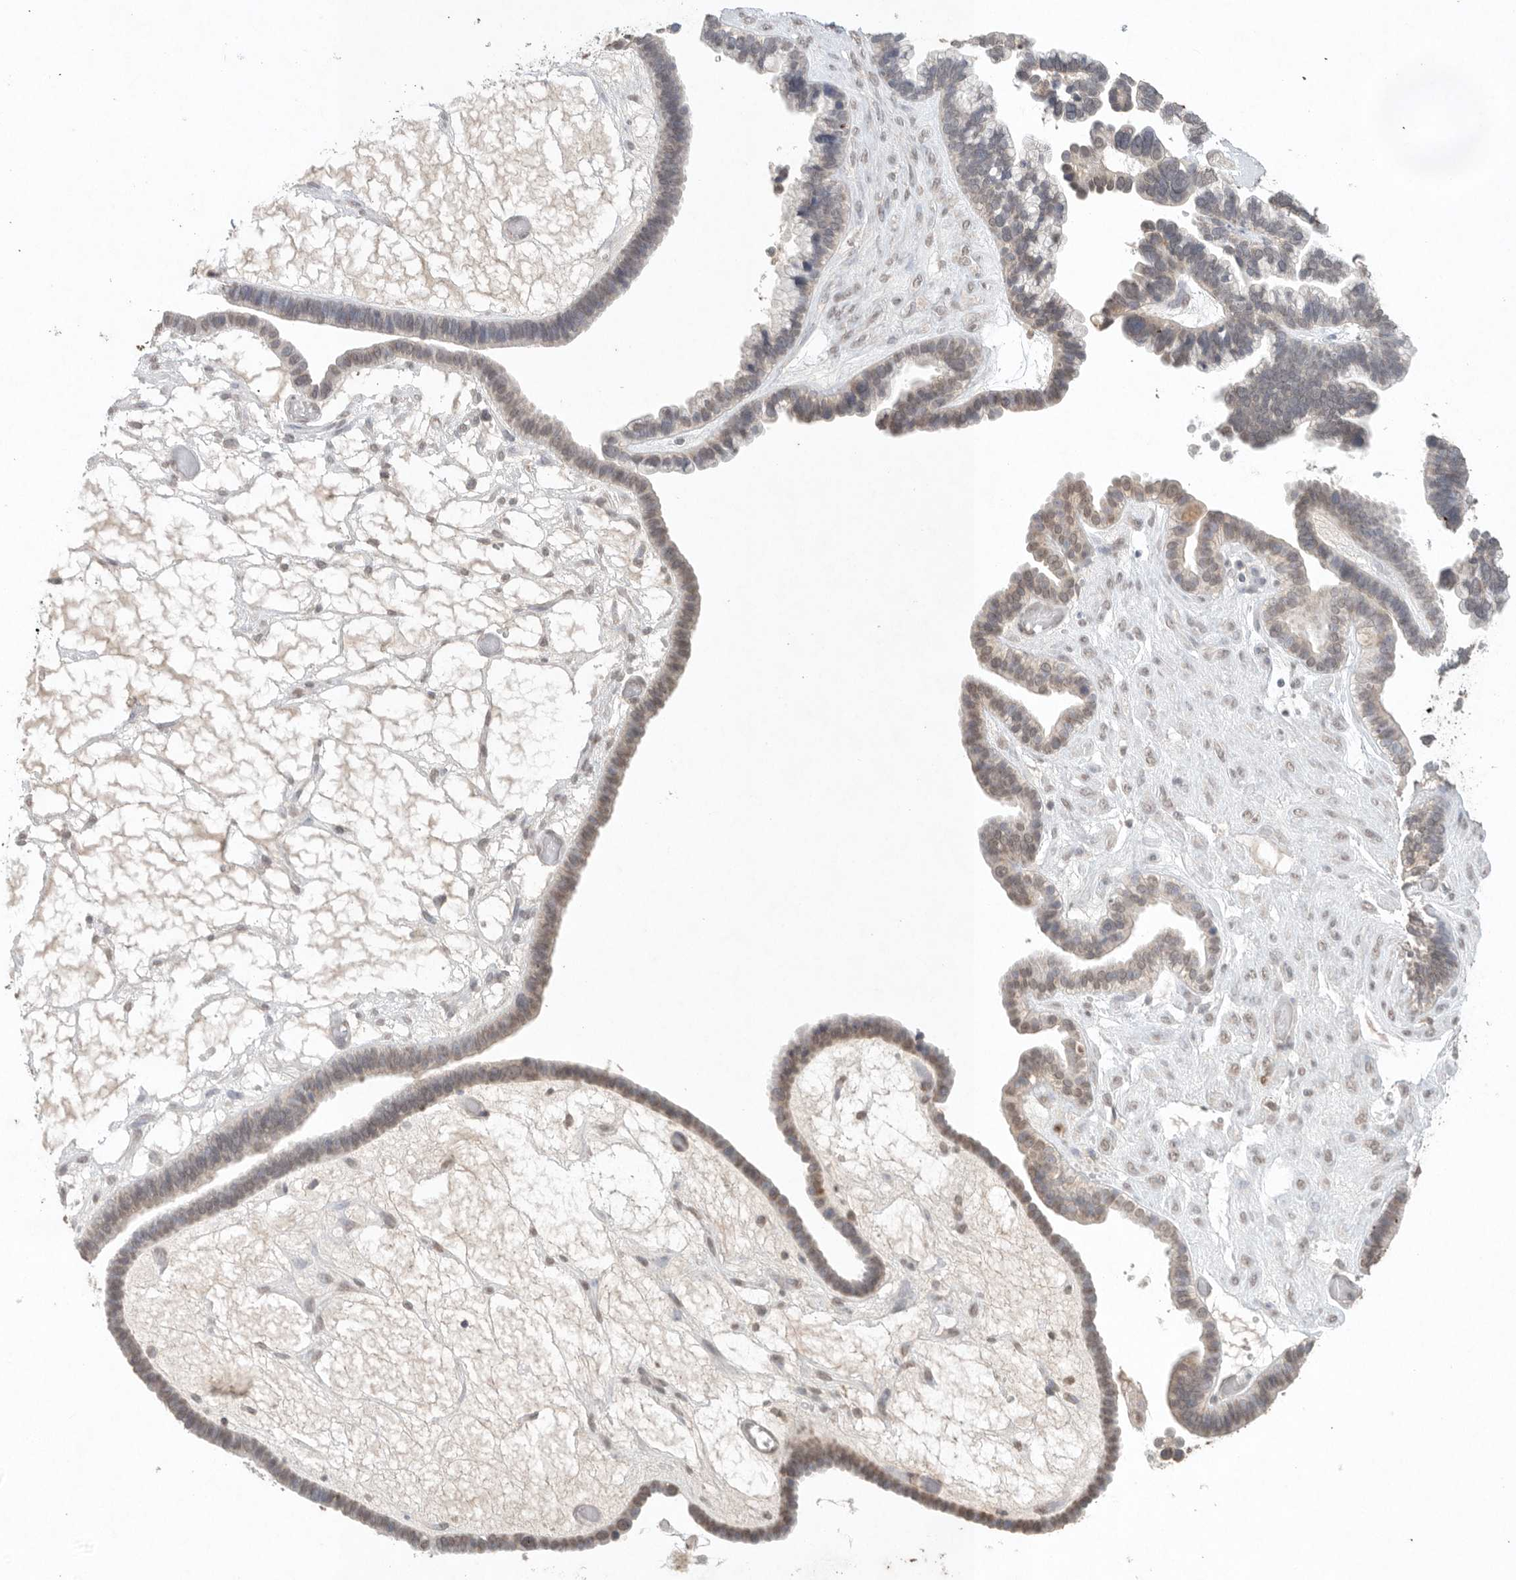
{"staining": {"intensity": "weak", "quantity": "<25%", "location": "nuclear"}, "tissue": "ovarian cancer", "cell_type": "Tumor cells", "image_type": "cancer", "snomed": [{"axis": "morphology", "description": "Cystadenocarcinoma, serous, NOS"}, {"axis": "topography", "description": "Ovary"}], "caption": "Immunohistochemical staining of human ovarian serous cystadenocarcinoma shows no significant expression in tumor cells. (DAB immunohistochemistry visualized using brightfield microscopy, high magnification).", "gene": "KLK5", "patient": {"sex": "female", "age": 56}}